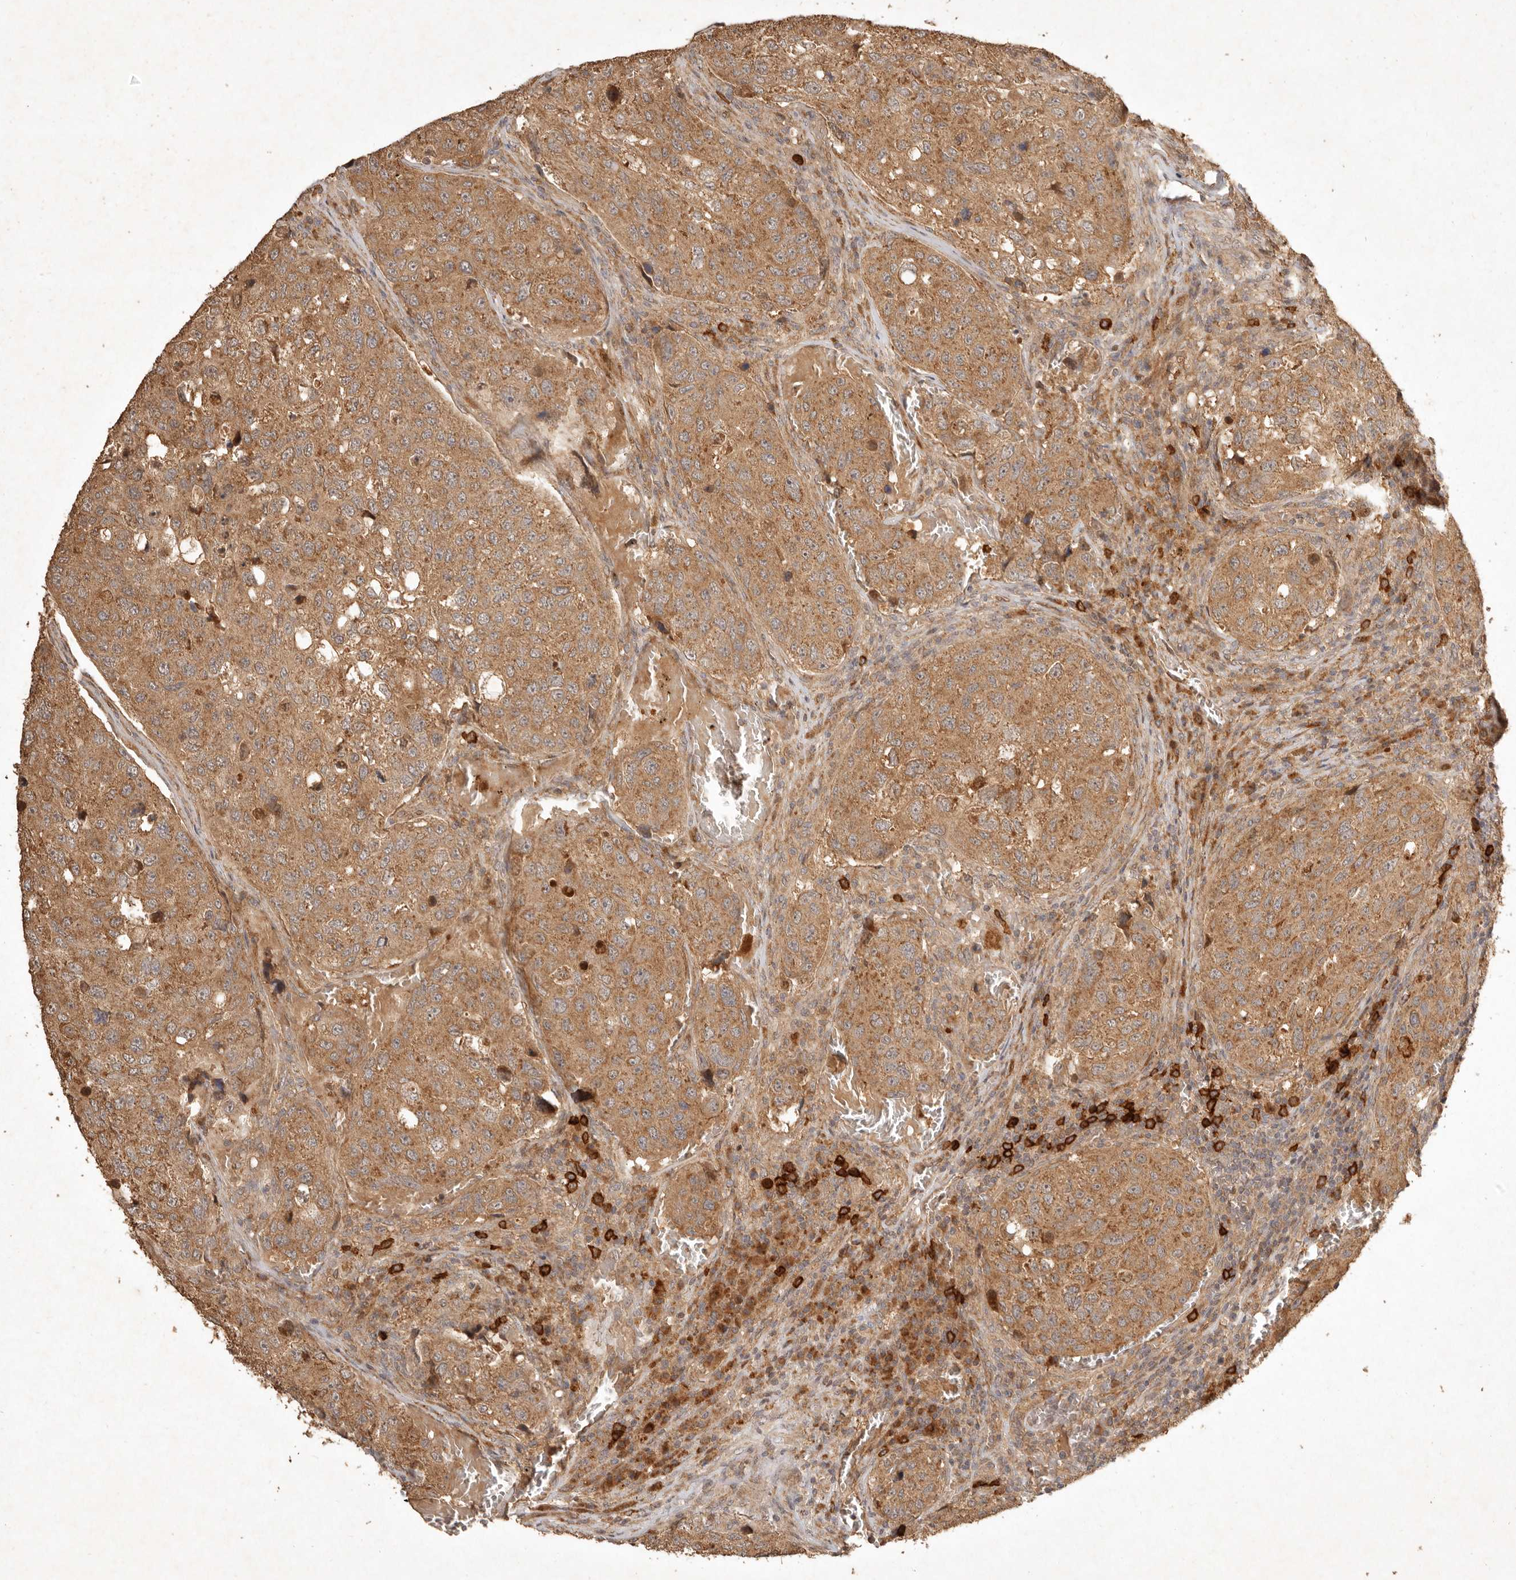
{"staining": {"intensity": "moderate", "quantity": ">75%", "location": "cytoplasmic/membranous"}, "tissue": "urothelial cancer", "cell_type": "Tumor cells", "image_type": "cancer", "snomed": [{"axis": "morphology", "description": "Urothelial carcinoma, High grade"}, {"axis": "topography", "description": "Lymph node"}, {"axis": "topography", "description": "Urinary bladder"}], "caption": "The immunohistochemical stain labels moderate cytoplasmic/membranous positivity in tumor cells of high-grade urothelial carcinoma tissue.", "gene": "CLEC4C", "patient": {"sex": "male", "age": 51}}